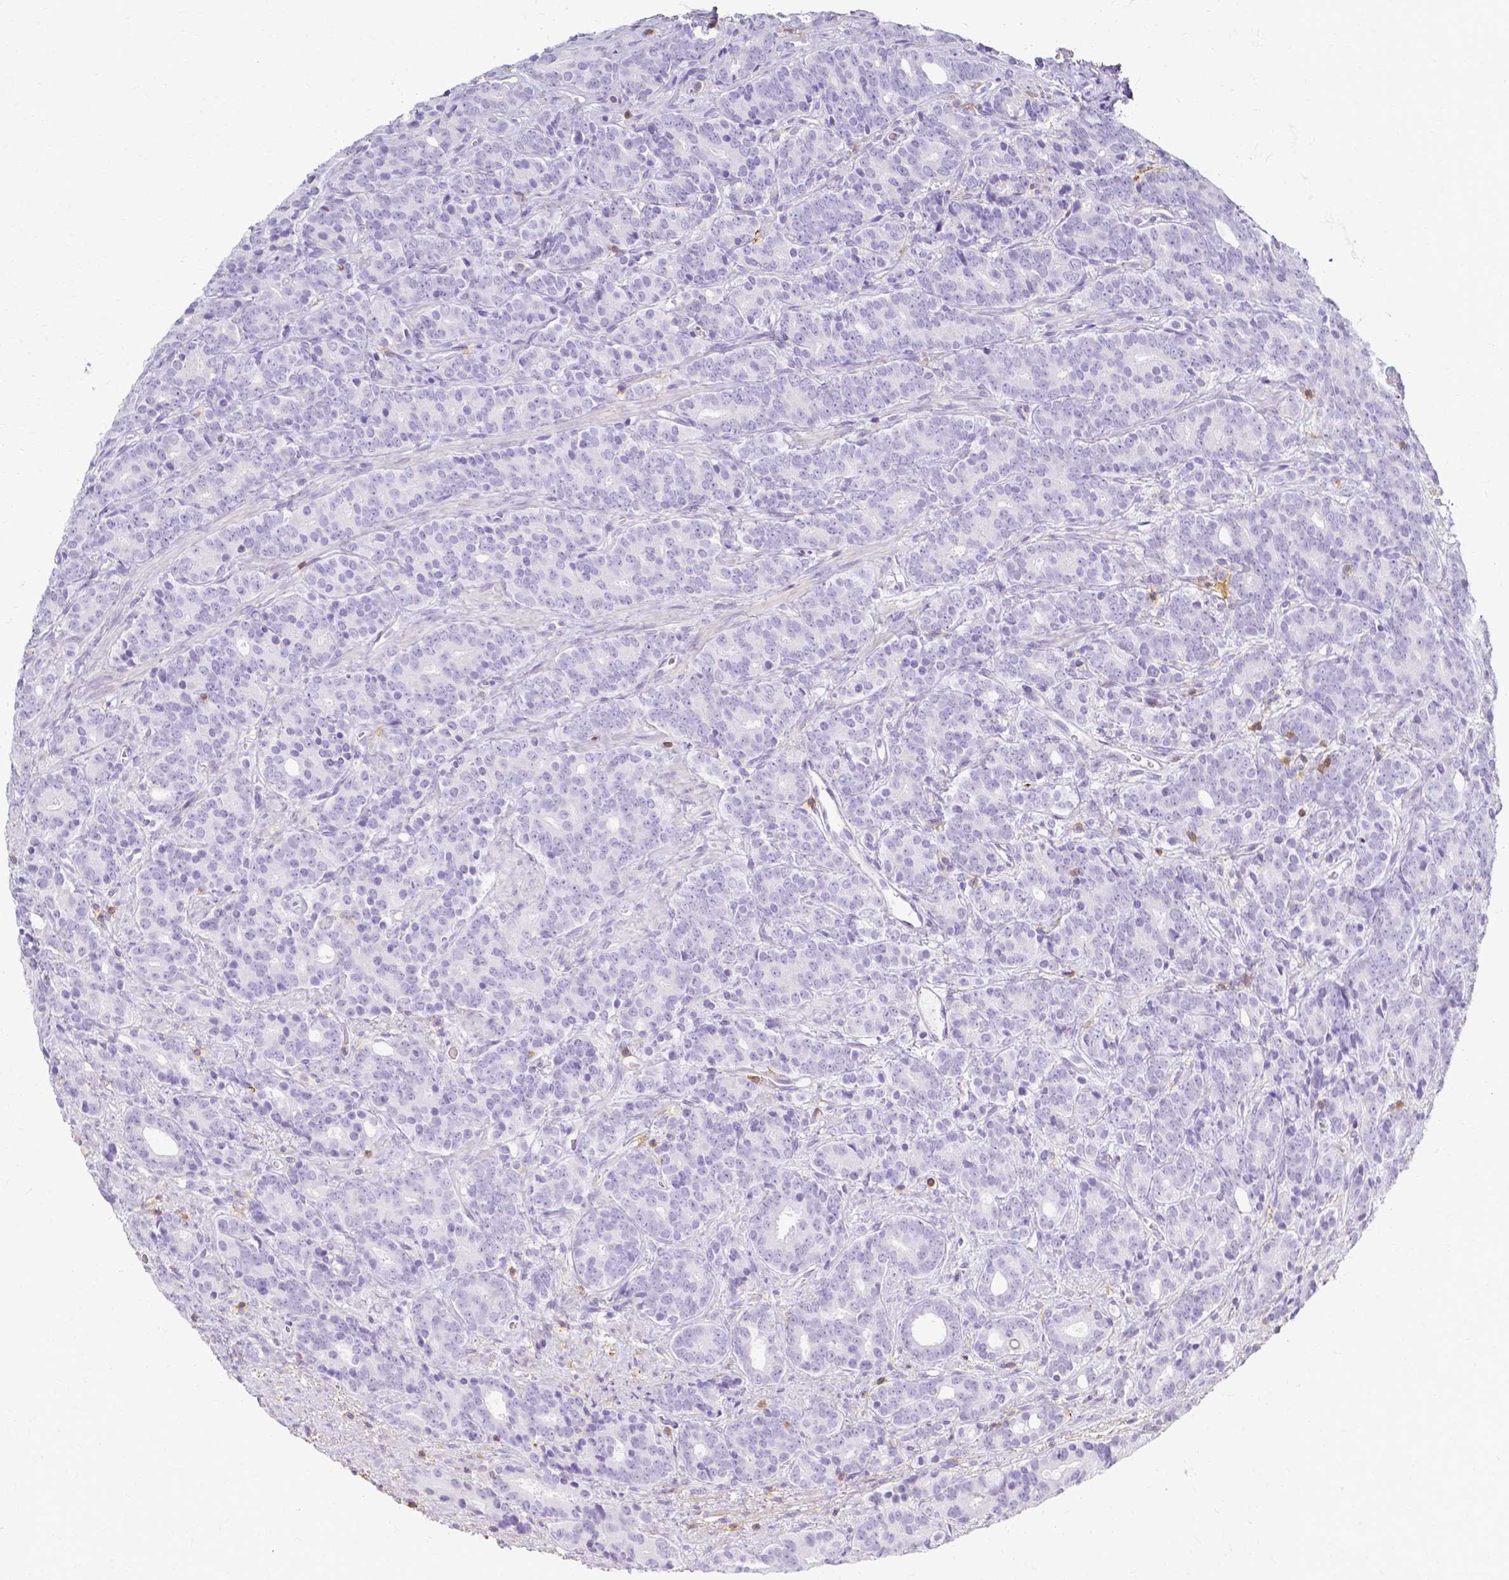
{"staining": {"intensity": "negative", "quantity": "none", "location": "none"}, "tissue": "prostate cancer", "cell_type": "Tumor cells", "image_type": "cancer", "snomed": [{"axis": "morphology", "description": "Adenocarcinoma, High grade"}, {"axis": "topography", "description": "Prostate"}], "caption": "There is no significant expression in tumor cells of high-grade adenocarcinoma (prostate).", "gene": "HSPA12A", "patient": {"sex": "male", "age": 84}}